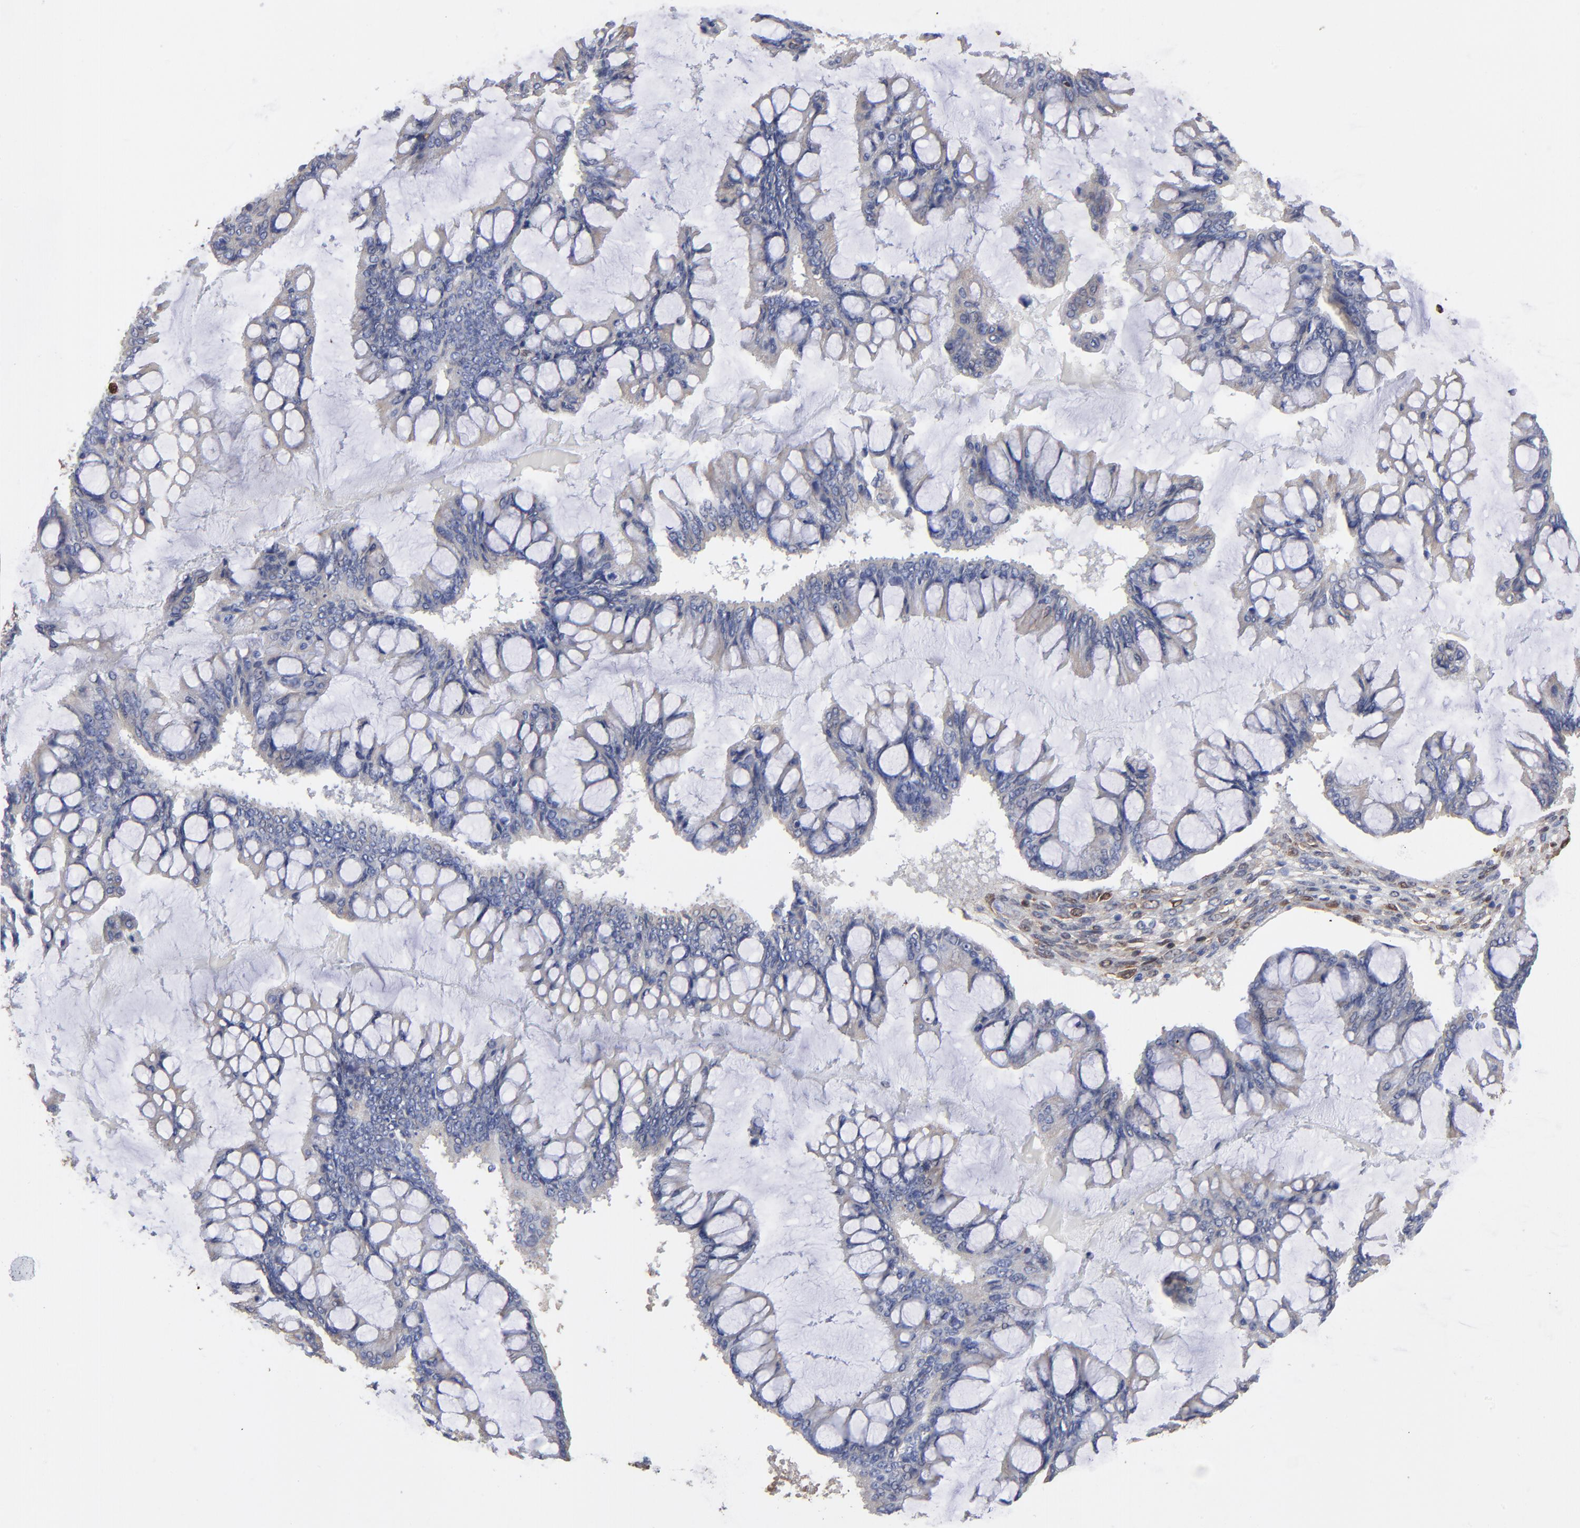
{"staining": {"intensity": "negative", "quantity": "none", "location": "none"}, "tissue": "ovarian cancer", "cell_type": "Tumor cells", "image_type": "cancer", "snomed": [{"axis": "morphology", "description": "Cystadenocarcinoma, mucinous, NOS"}, {"axis": "topography", "description": "Ovary"}], "caption": "IHC of ovarian cancer (mucinous cystadenocarcinoma) displays no expression in tumor cells. Brightfield microscopy of immunohistochemistry (IHC) stained with DAB (3,3'-diaminobenzidine) (brown) and hematoxylin (blue), captured at high magnification.", "gene": "CILP", "patient": {"sex": "female", "age": 73}}